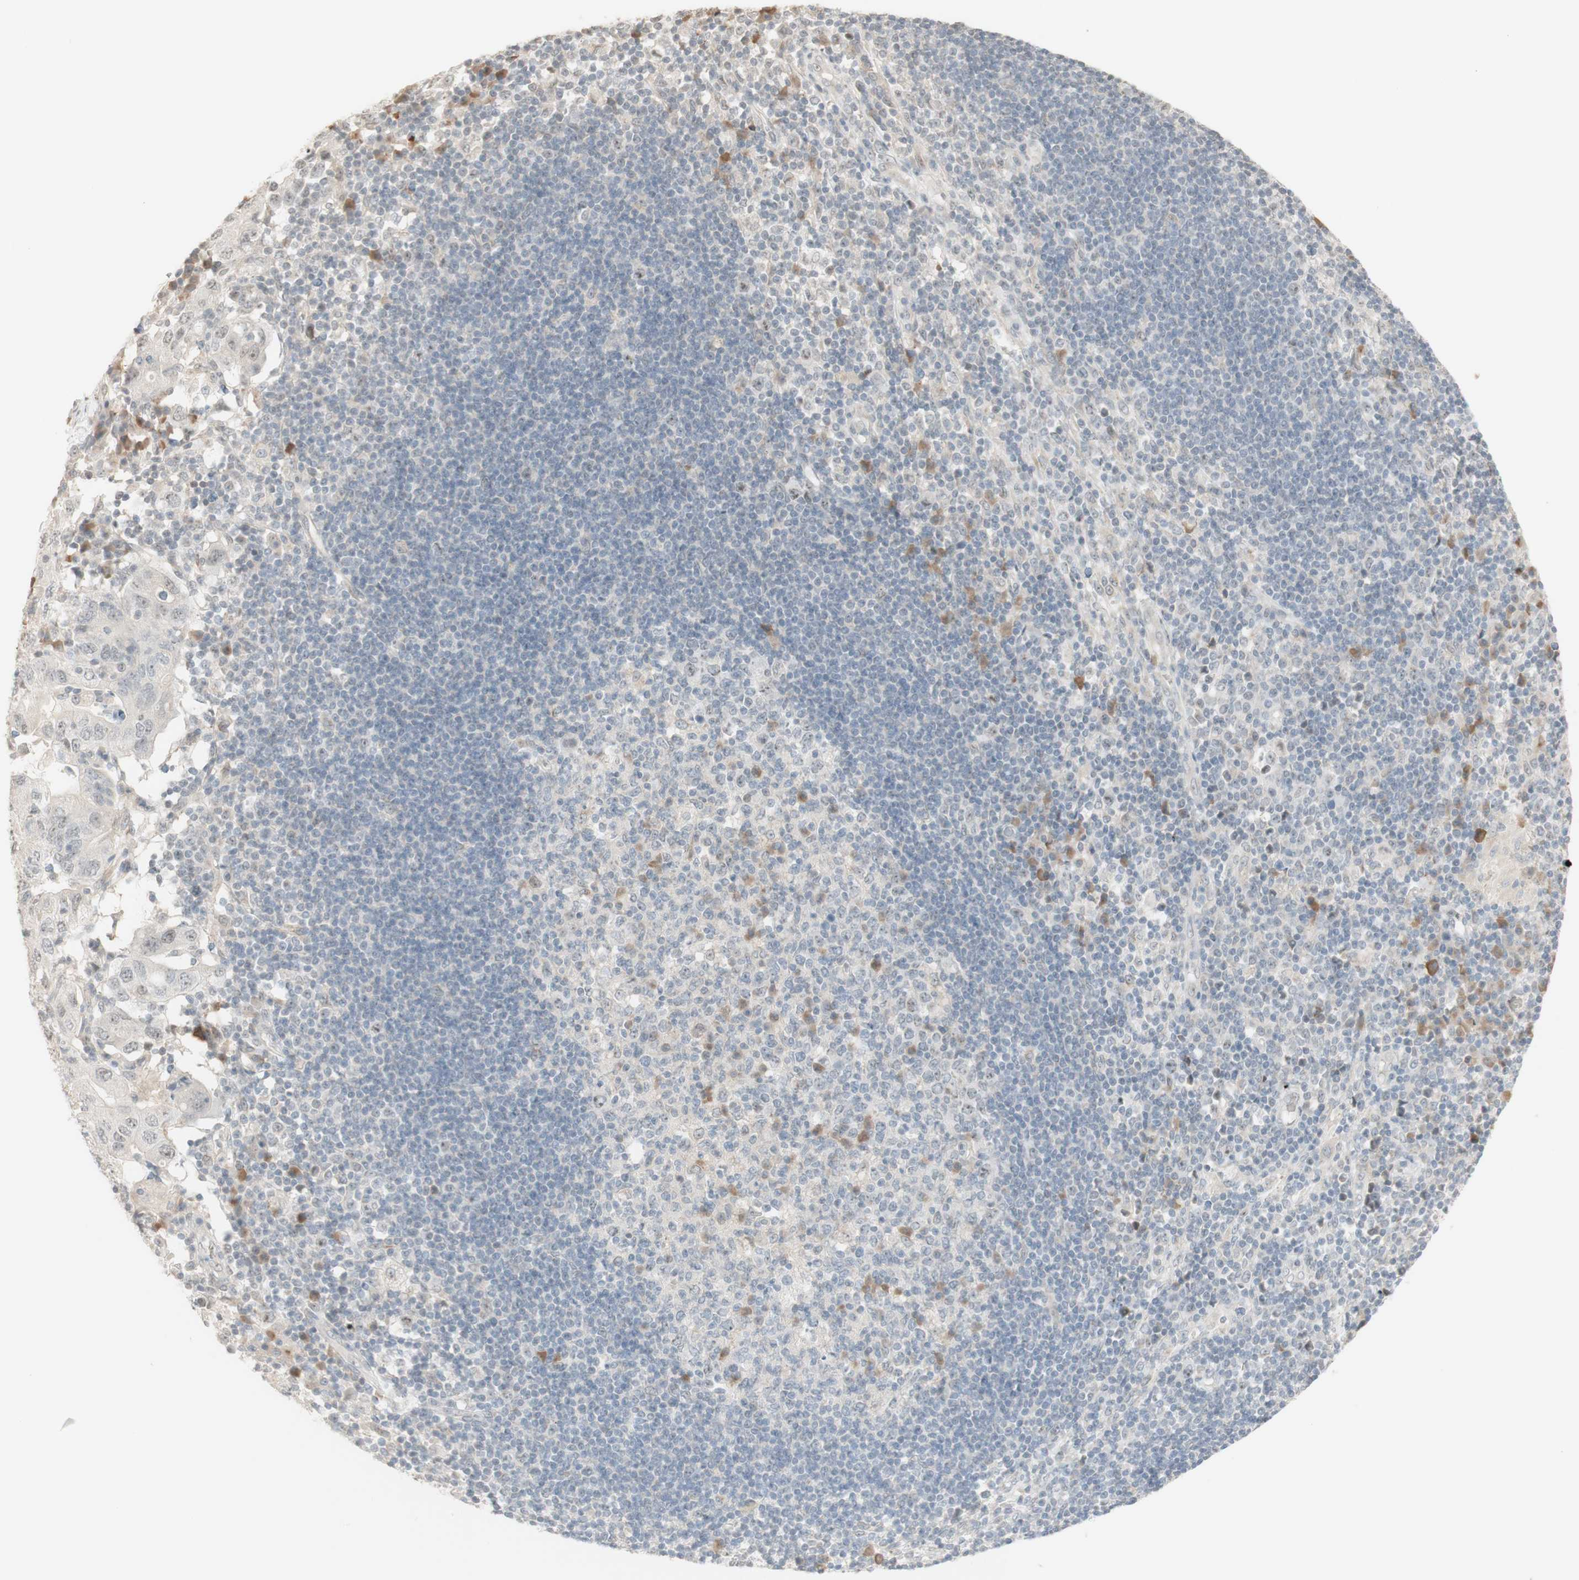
{"staining": {"intensity": "weak", "quantity": "25%-75%", "location": "cytoplasmic/membranous"}, "tissue": "adipose tissue", "cell_type": "Adipocytes", "image_type": "normal", "snomed": [{"axis": "morphology", "description": "Normal tissue, NOS"}, {"axis": "morphology", "description": "Adenocarcinoma, NOS"}, {"axis": "topography", "description": "Esophagus"}], "caption": "An immunohistochemistry image of normal tissue is shown. Protein staining in brown labels weak cytoplasmic/membranous positivity in adipose tissue within adipocytes.", "gene": "PLCD4", "patient": {"sex": "male", "age": 62}}